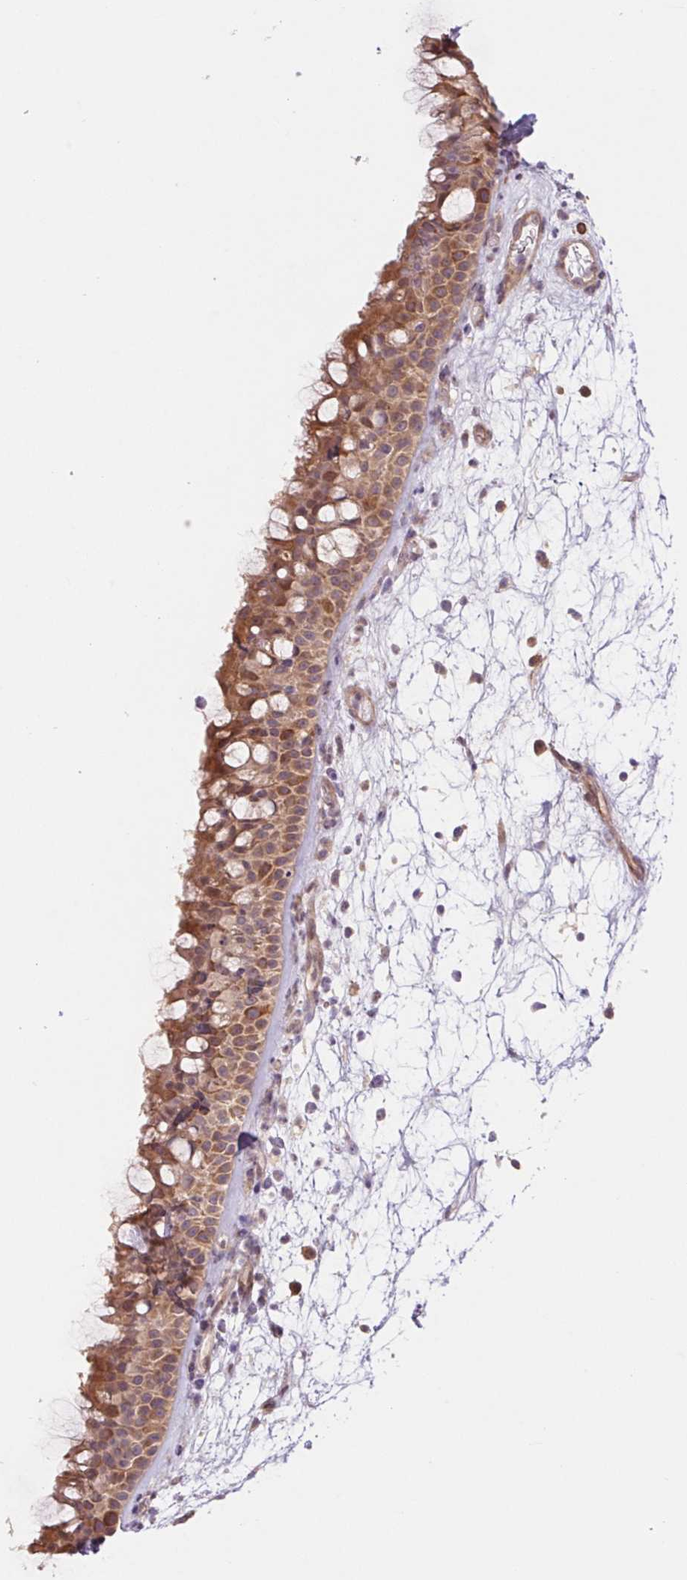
{"staining": {"intensity": "moderate", "quantity": ">75%", "location": "cytoplasmic/membranous"}, "tissue": "nasopharynx", "cell_type": "Respiratory epithelial cells", "image_type": "normal", "snomed": [{"axis": "morphology", "description": "Normal tissue, NOS"}, {"axis": "topography", "description": "Nasopharynx"}], "caption": "Immunohistochemistry image of unremarkable human nasopharynx stained for a protein (brown), which shows medium levels of moderate cytoplasmic/membranous staining in approximately >75% of respiratory epithelial cells.", "gene": "RRM1", "patient": {"sex": "male", "age": 68}}